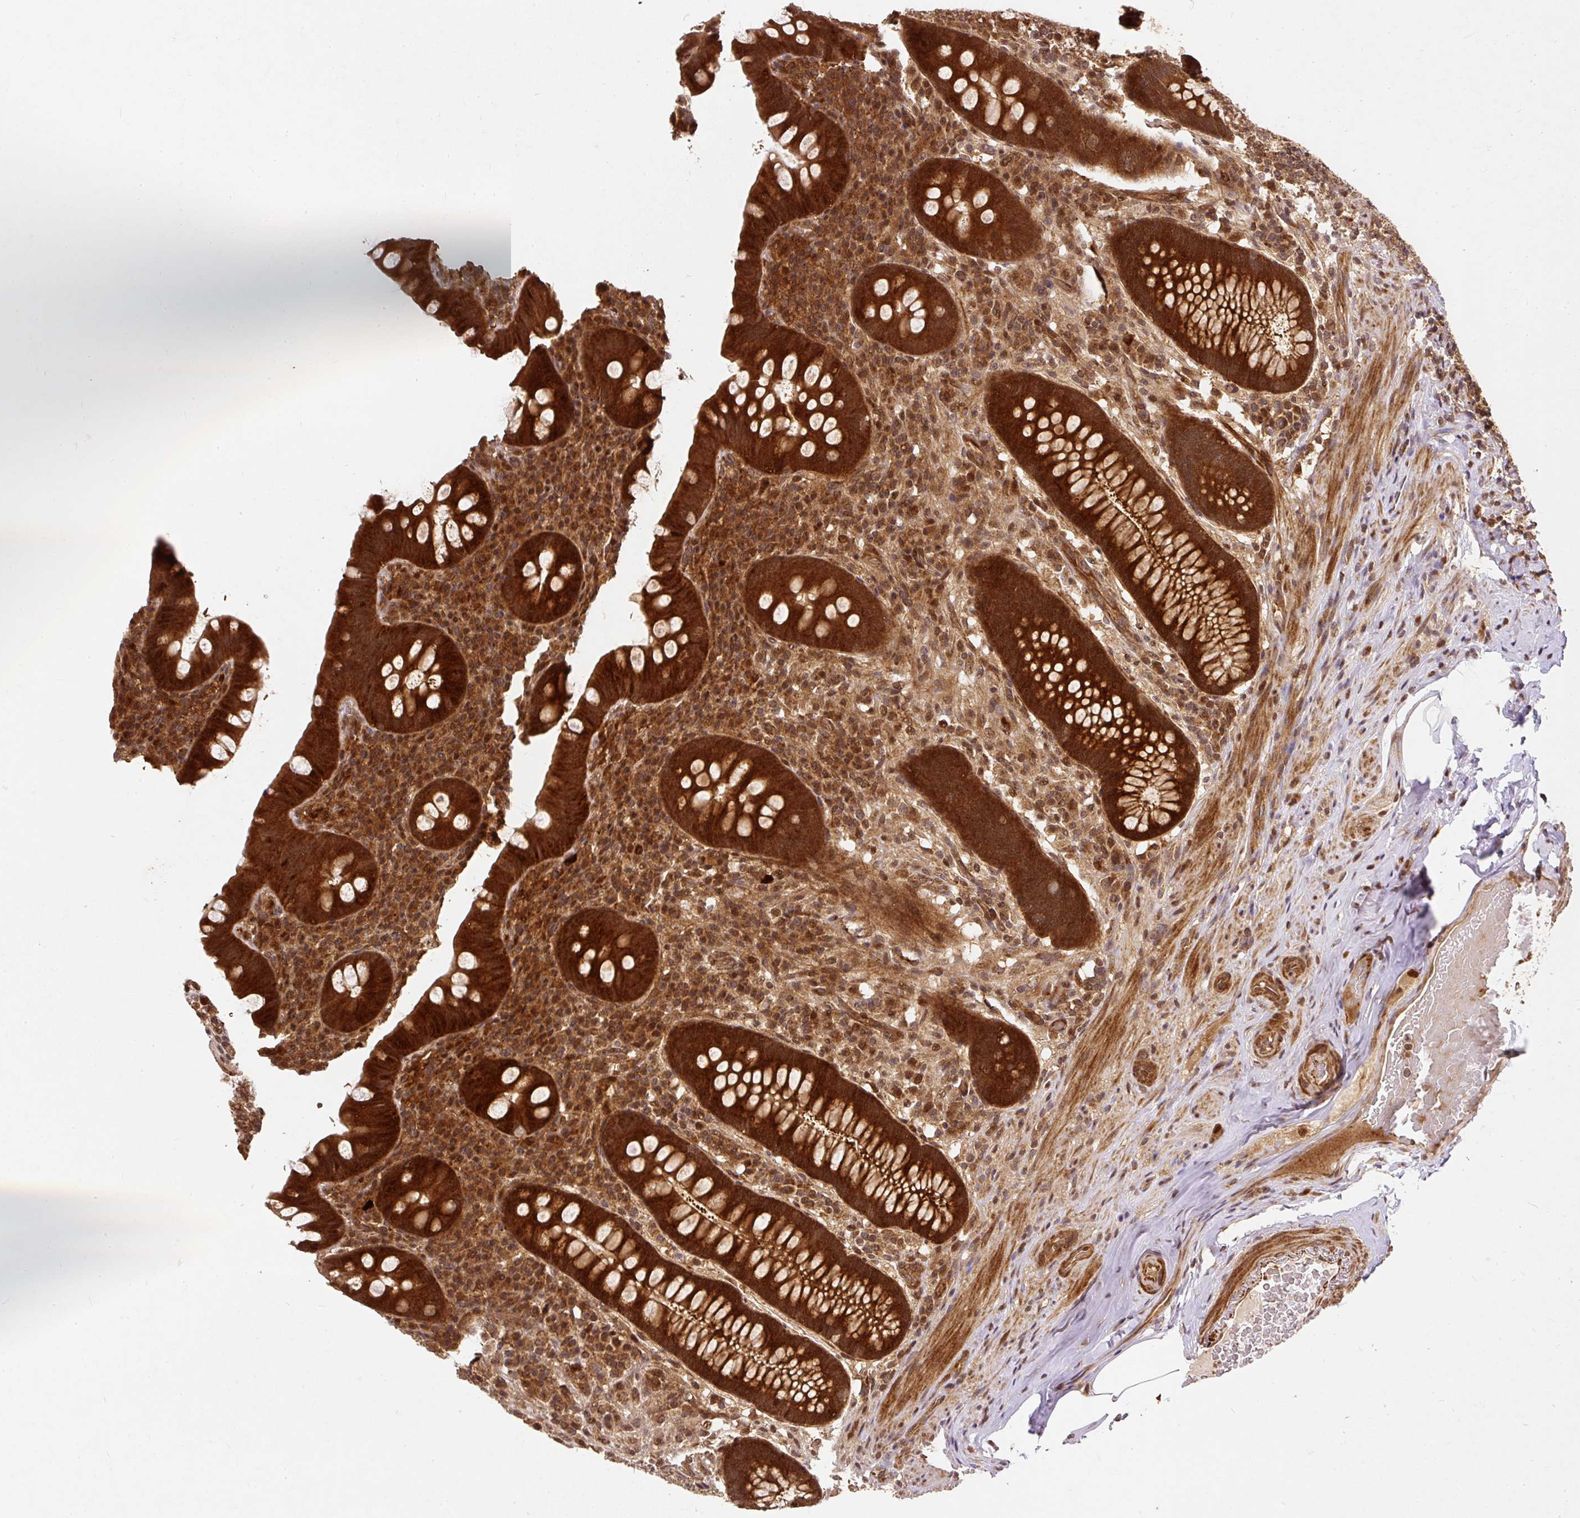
{"staining": {"intensity": "strong", "quantity": ">75%", "location": "cytoplasmic/membranous,nuclear"}, "tissue": "appendix", "cell_type": "Glandular cells", "image_type": "normal", "snomed": [{"axis": "morphology", "description": "Normal tissue, NOS"}, {"axis": "topography", "description": "Appendix"}], "caption": "An immunohistochemistry photomicrograph of unremarkable tissue is shown. Protein staining in brown shows strong cytoplasmic/membranous,nuclear positivity in appendix within glandular cells. (DAB (3,3'-diaminobenzidine) = brown stain, brightfield microscopy at high magnification).", "gene": "PSMD1", "patient": {"sex": "male", "age": 71}}